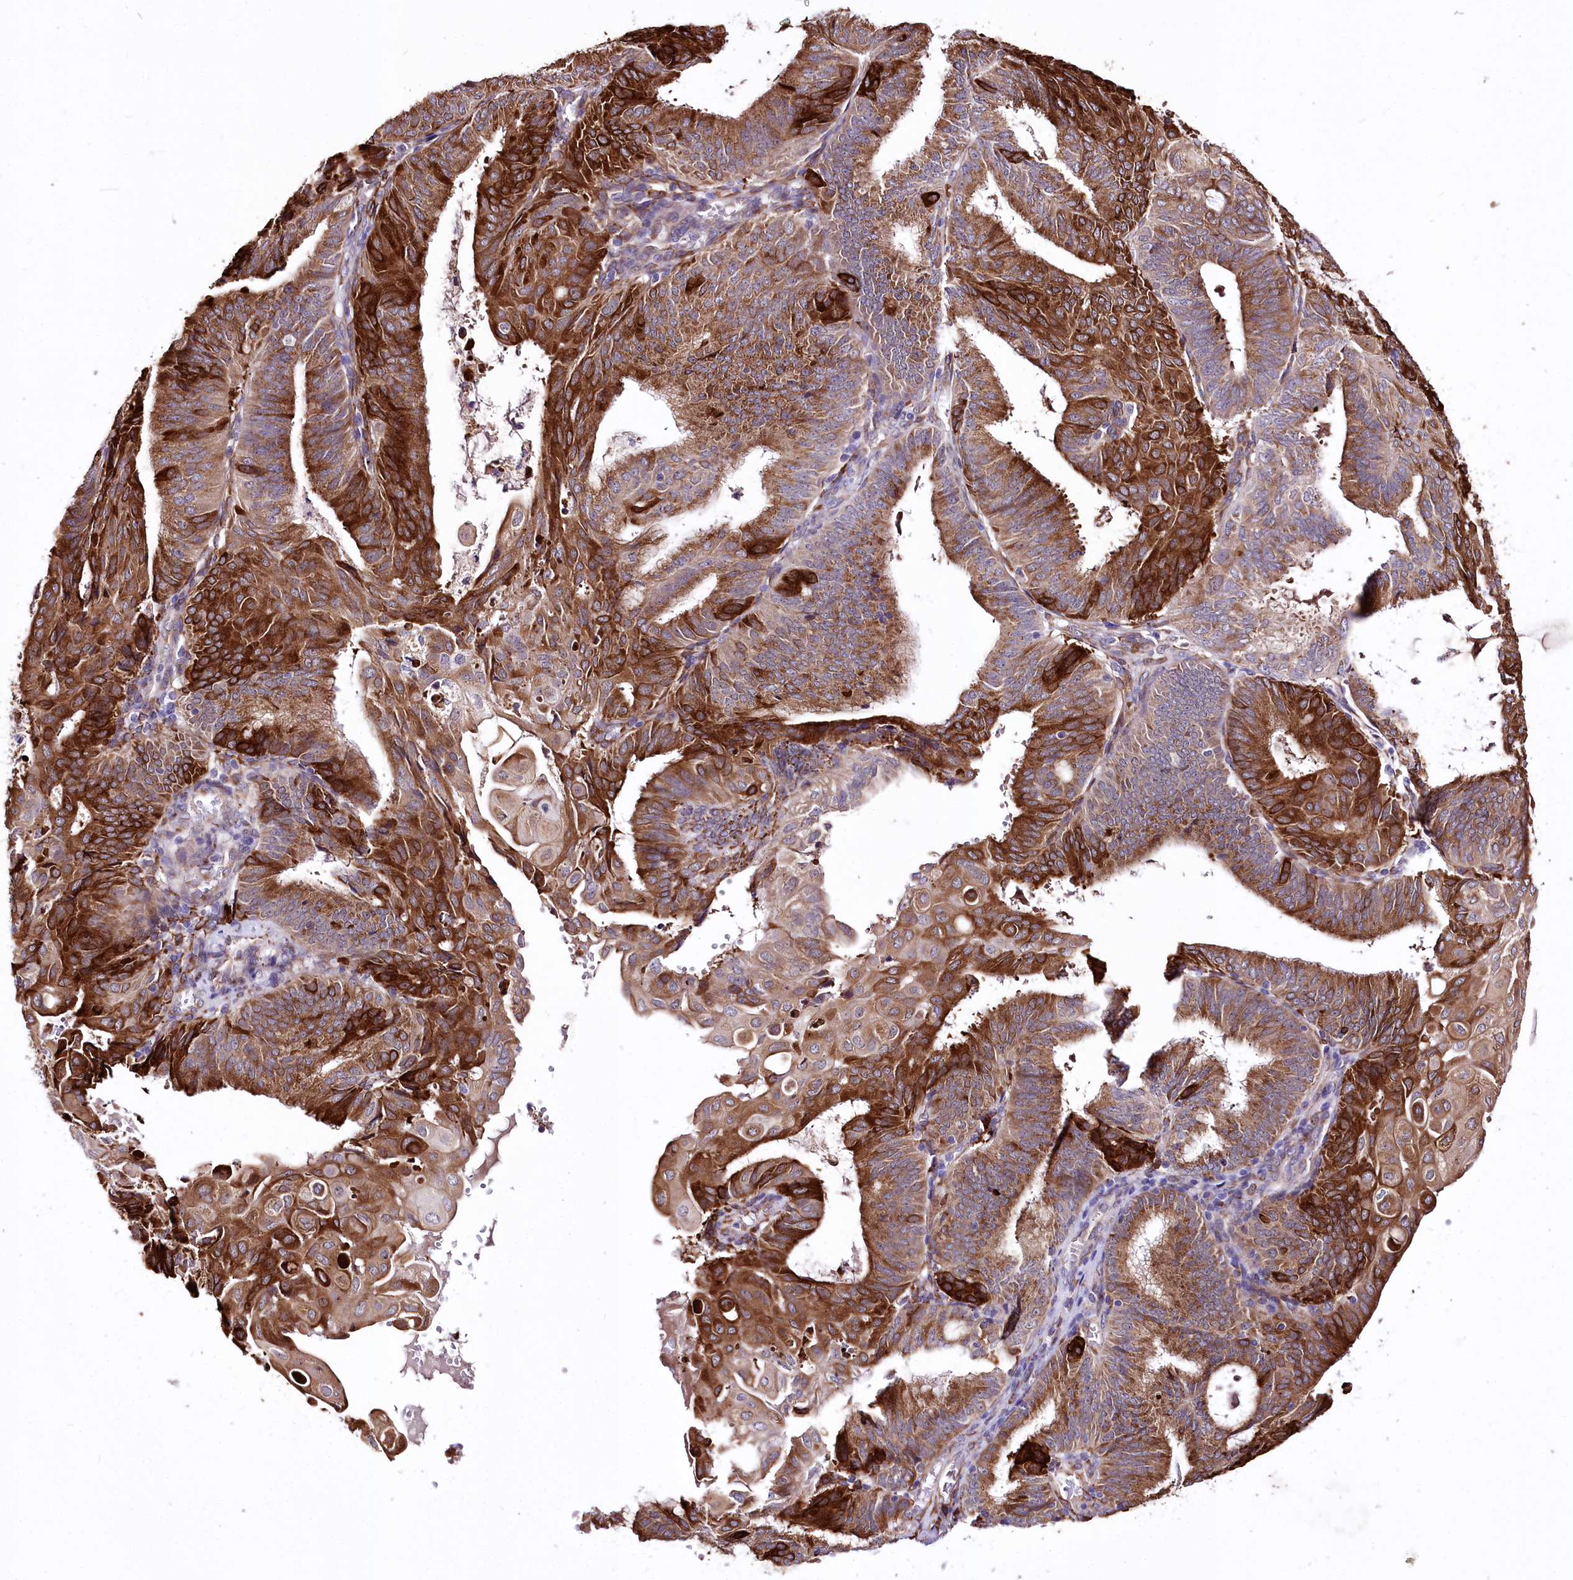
{"staining": {"intensity": "strong", "quantity": ">75%", "location": "cytoplasmic/membranous"}, "tissue": "endometrial cancer", "cell_type": "Tumor cells", "image_type": "cancer", "snomed": [{"axis": "morphology", "description": "Adenocarcinoma, NOS"}, {"axis": "topography", "description": "Endometrium"}], "caption": "IHC (DAB) staining of human endometrial cancer (adenocarcinoma) demonstrates strong cytoplasmic/membranous protein positivity in about >75% of tumor cells.", "gene": "WWC1", "patient": {"sex": "female", "age": 49}}